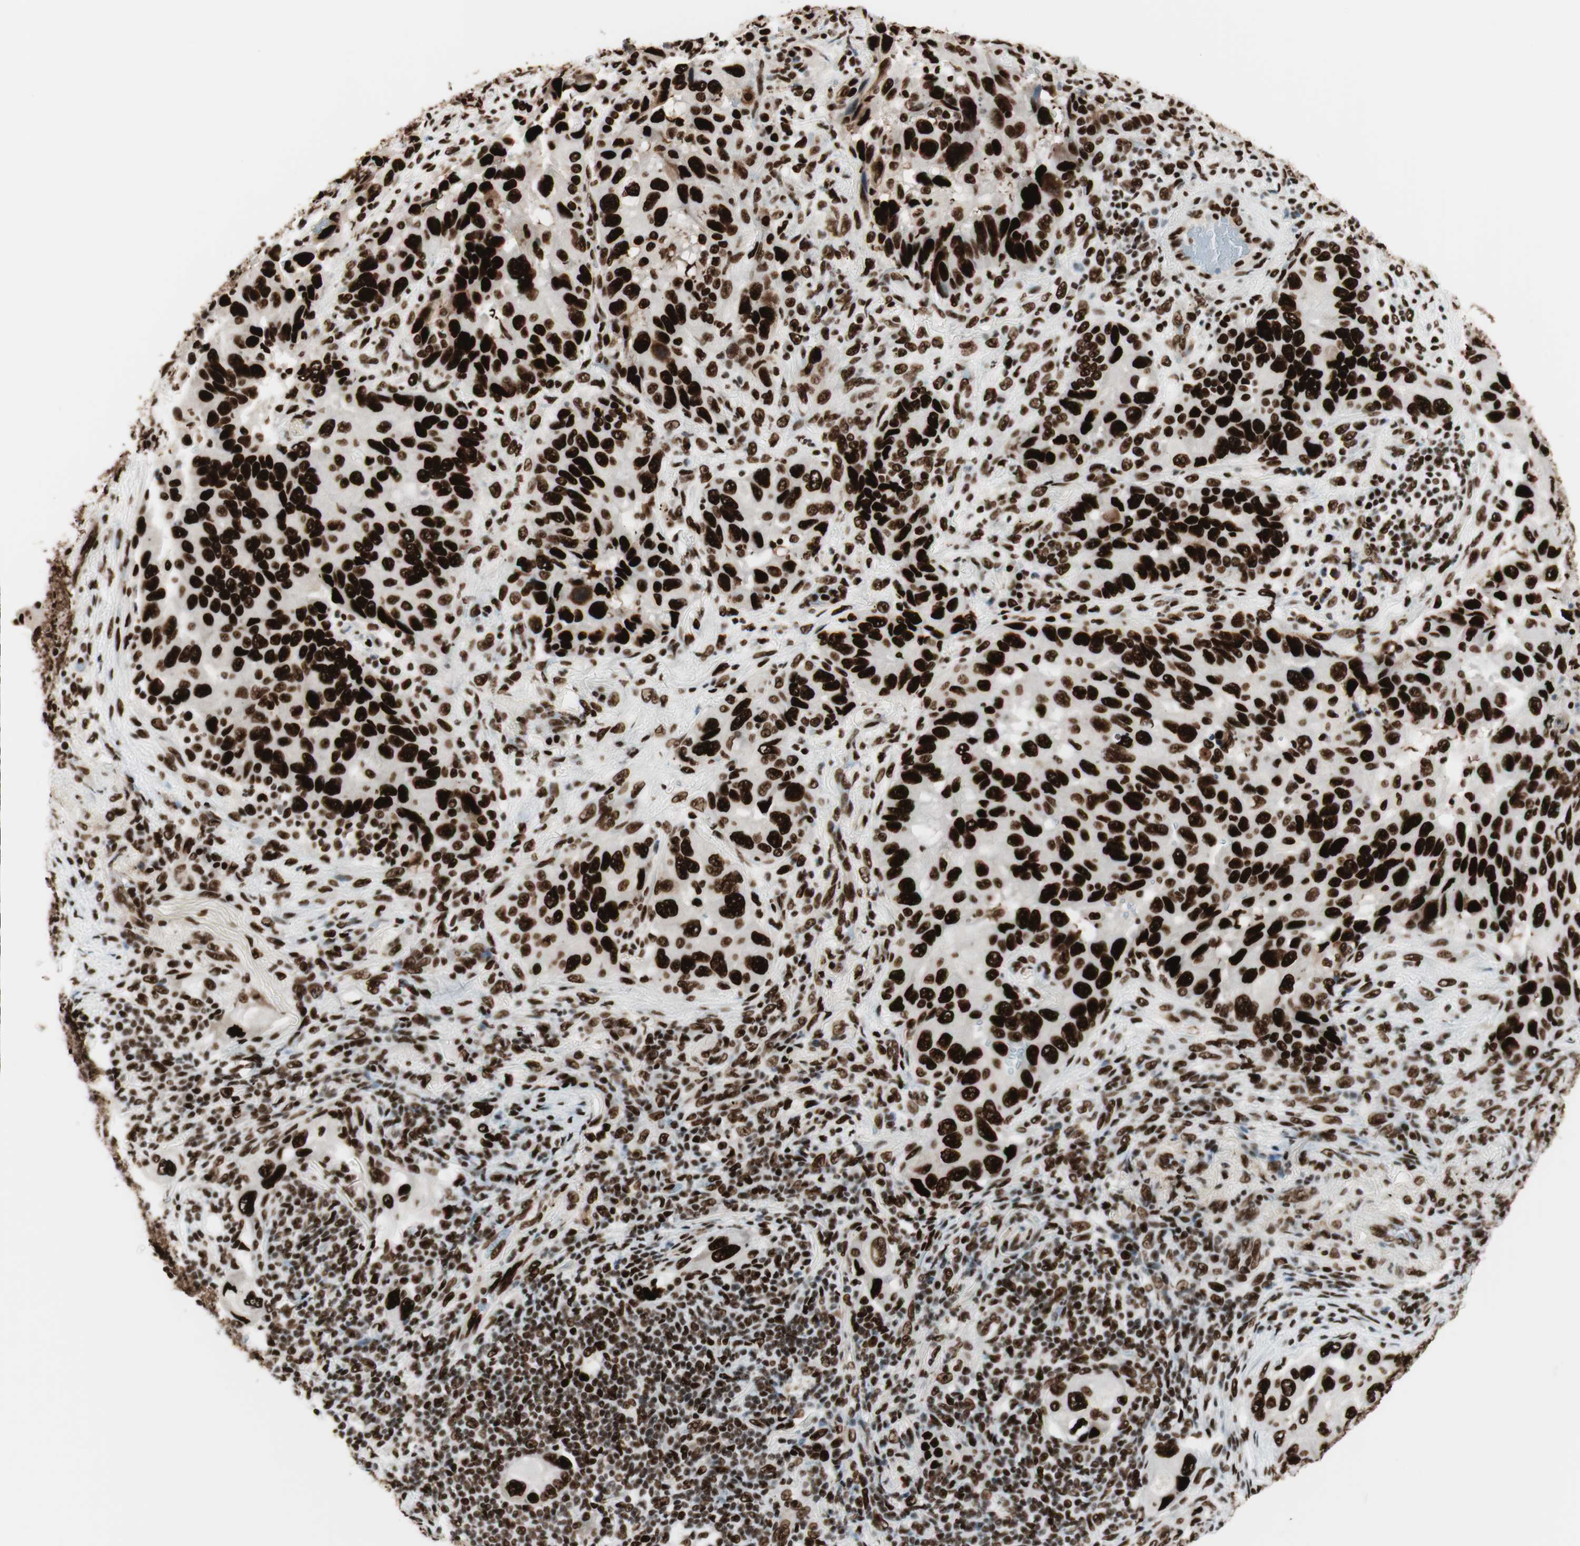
{"staining": {"intensity": "strong", "quantity": ">75%", "location": "nuclear"}, "tissue": "lung cancer", "cell_type": "Tumor cells", "image_type": "cancer", "snomed": [{"axis": "morphology", "description": "Adenocarcinoma, NOS"}, {"axis": "topography", "description": "Lung"}], "caption": "IHC staining of lung cancer, which exhibits high levels of strong nuclear positivity in about >75% of tumor cells indicating strong nuclear protein staining. The staining was performed using DAB (brown) for protein detection and nuclei were counterstained in hematoxylin (blue).", "gene": "PSME3", "patient": {"sex": "female", "age": 65}}